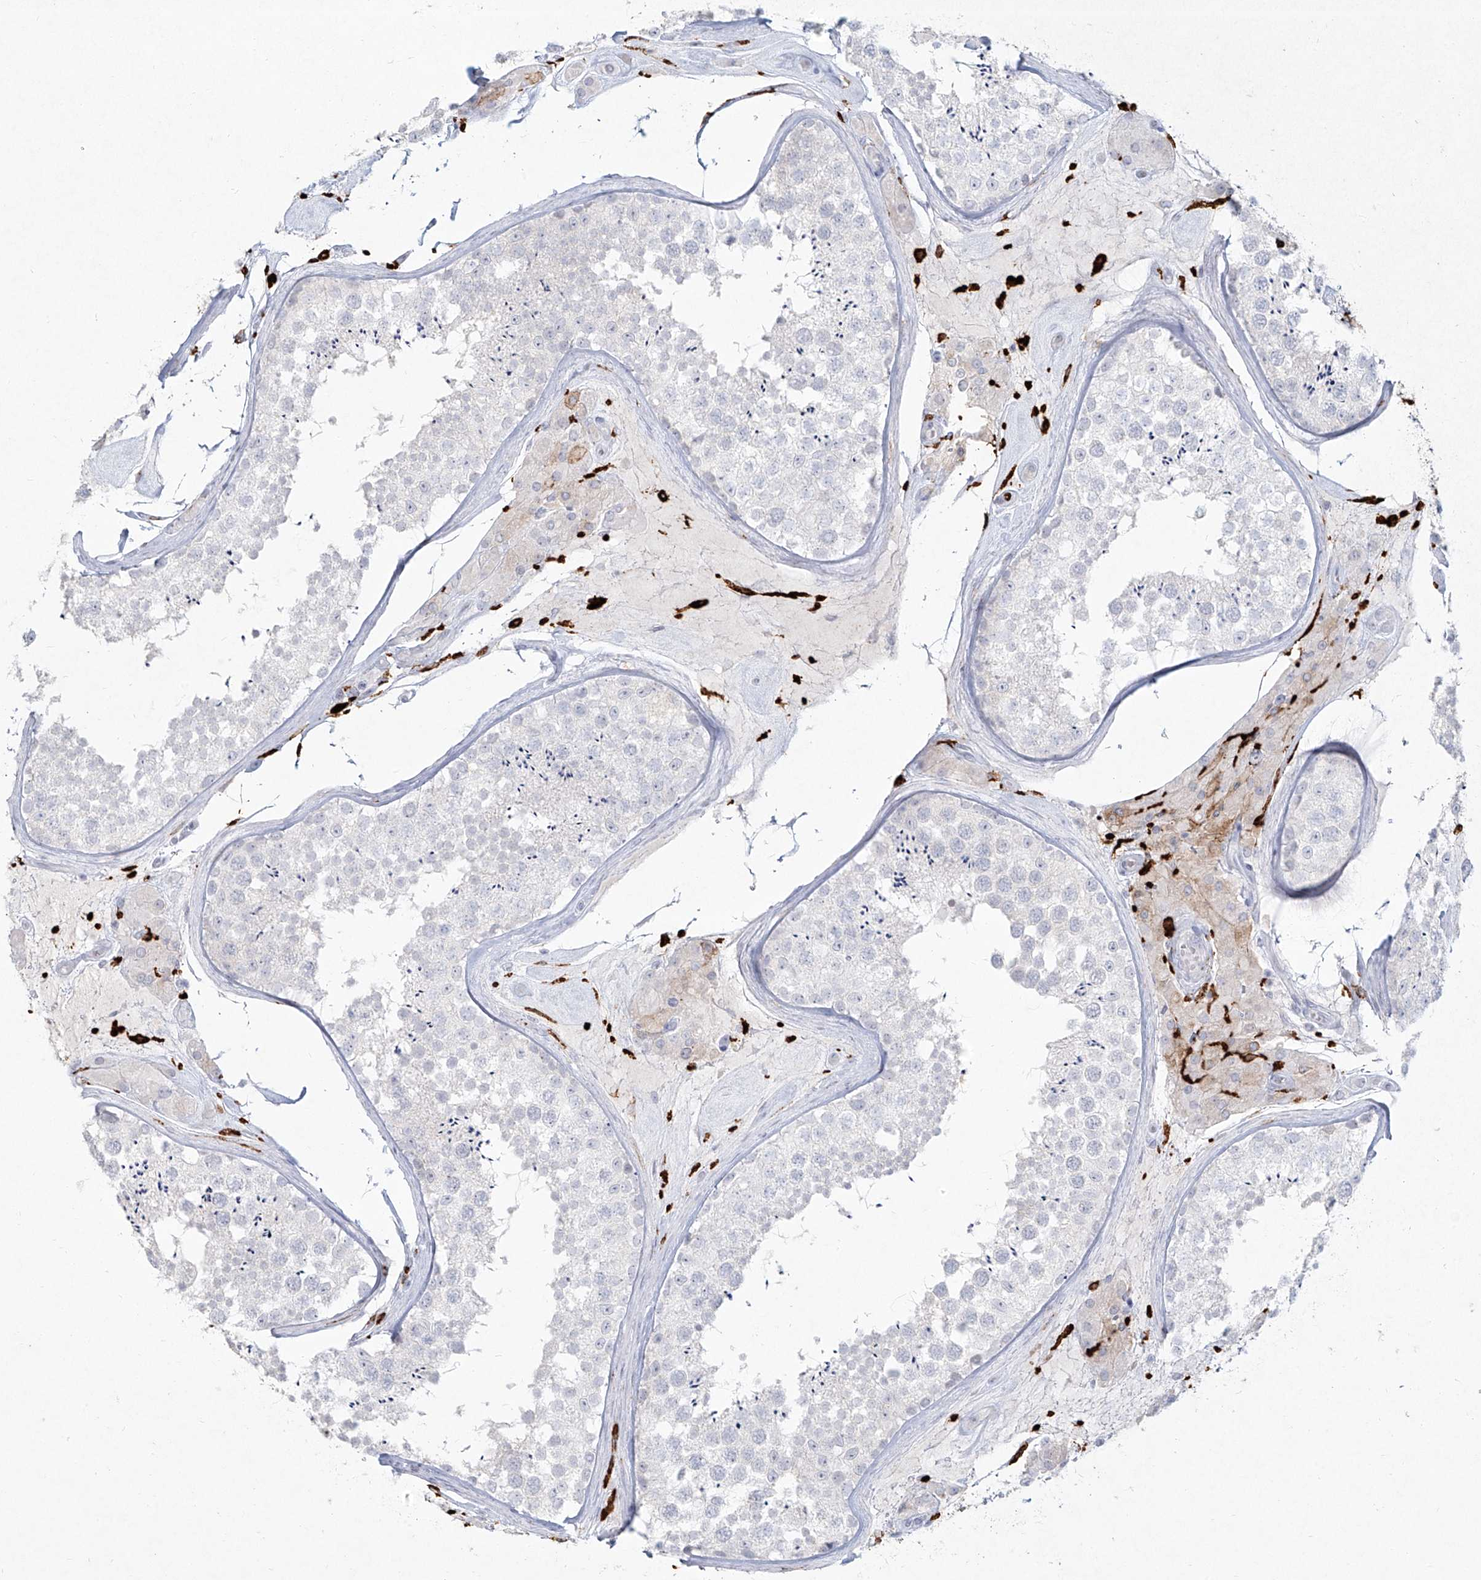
{"staining": {"intensity": "negative", "quantity": "none", "location": "none"}, "tissue": "testis", "cell_type": "Cells in seminiferous ducts", "image_type": "normal", "snomed": [{"axis": "morphology", "description": "Normal tissue, NOS"}, {"axis": "topography", "description": "Testis"}], "caption": "Immunohistochemistry of unremarkable testis reveals no positivity in cells in seminiferous ducts. (Stains: DAB immunohistochemistry with hematoxylin counter stain, Microscopy: brightfield microscopy at high magnification).", "gene": "CD209", "patient": {"sex": "male", "age": 46}}